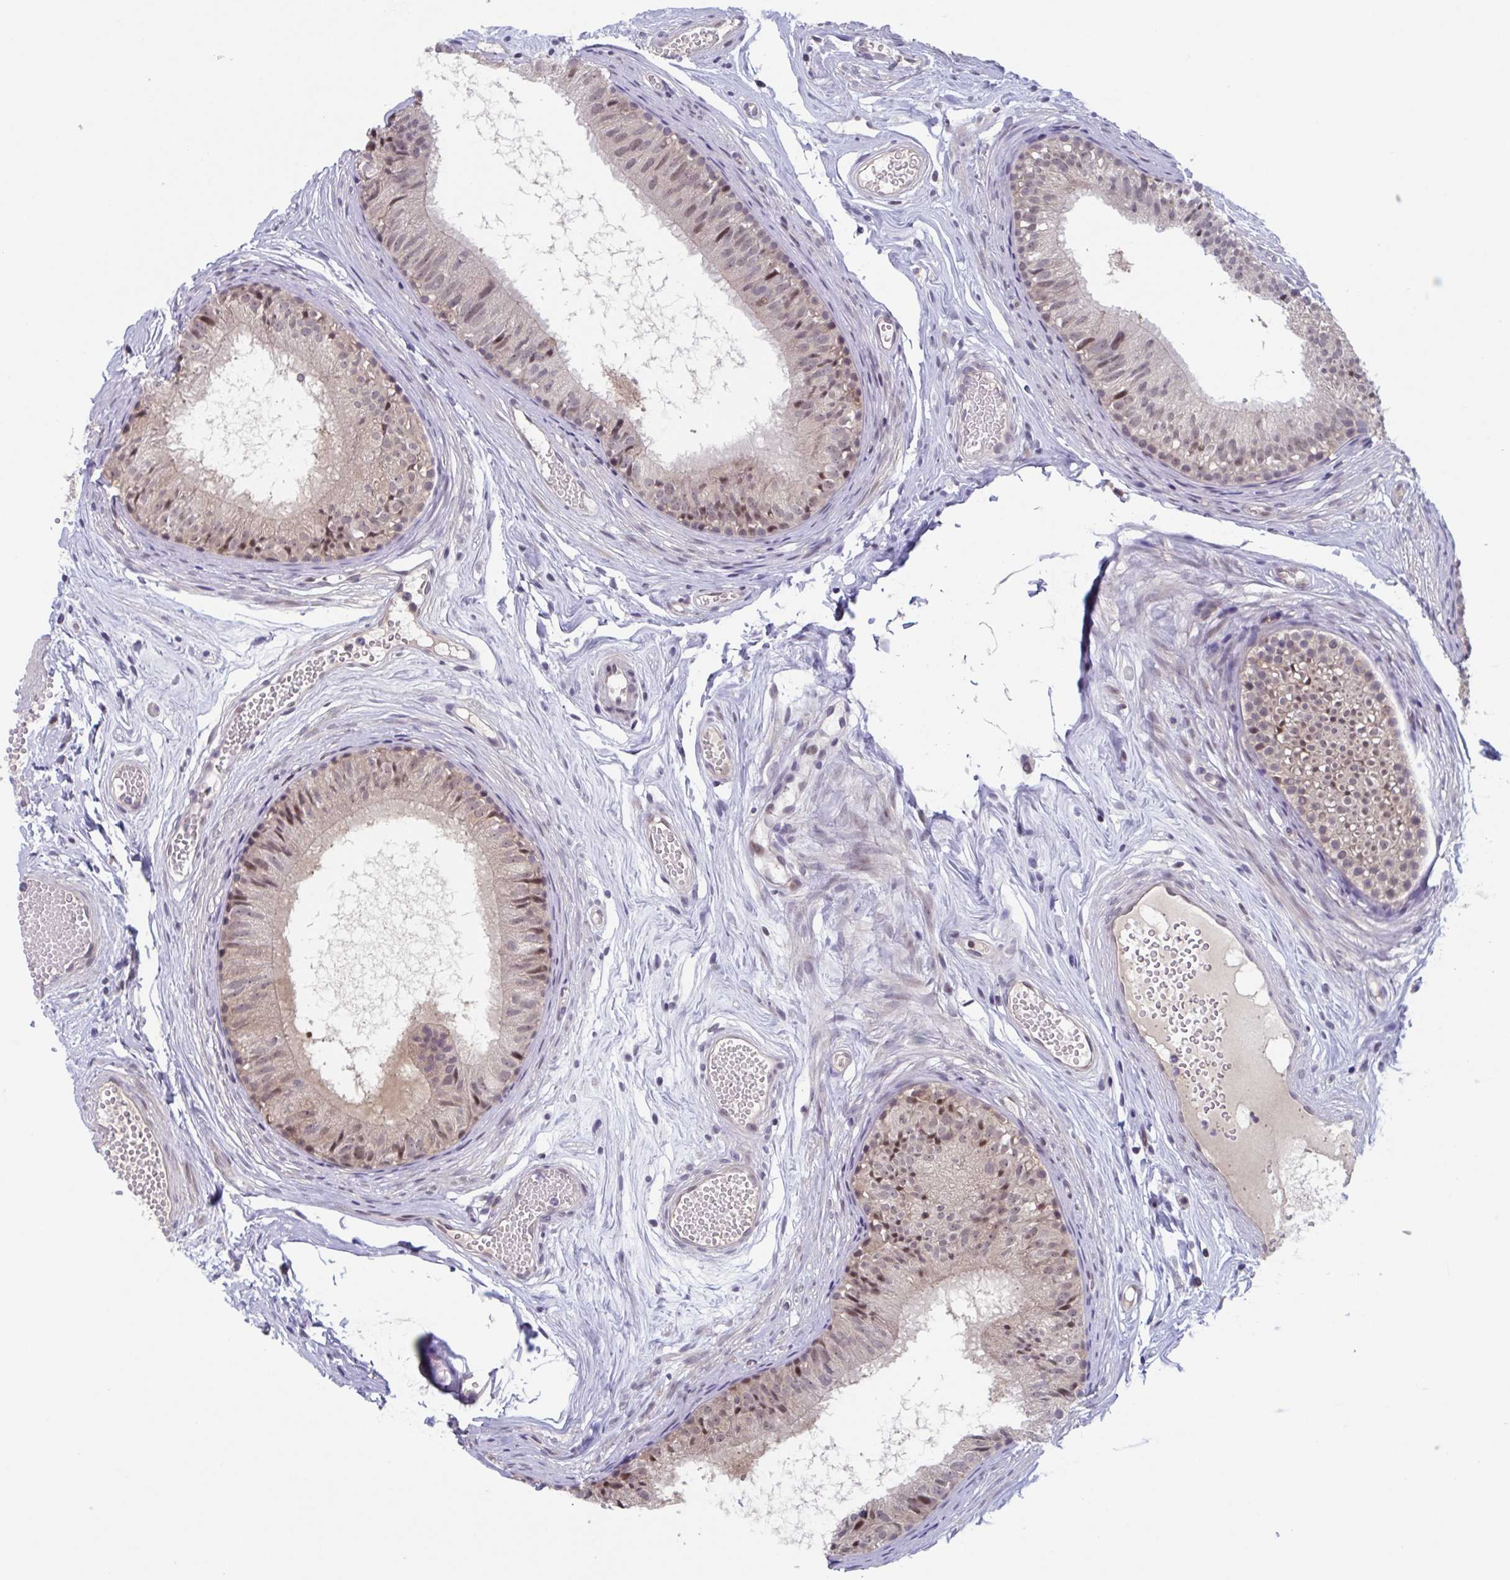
{"staining": {"intensity": "moderate", "quantity": "<25%", "location": "cytoplasmic/membranous,nuclear"}, "tissue": "epididymis", "cell_type": "Glandular cells", "image_type": "normal", "snomed": [{"axis": "morphology", "description": "Normal tissue, NOS"}, {"axis": "morphology", "description": "Seminoma, NOS"}, {"axis": "topography", "description": "Testis"}, {"axis": "topography", "description": "Epididymis"}], "caption": "DAB (3,3'-diaminobenzidine) immunohistochemical staining of unremarkable human epididymis exhibits moderate cytoplasmic/membranous,nuclear protein expression in about <25% of glandular cells.", "gene": "RIOK1", "patient": {"sex": "male", "age": 34}}